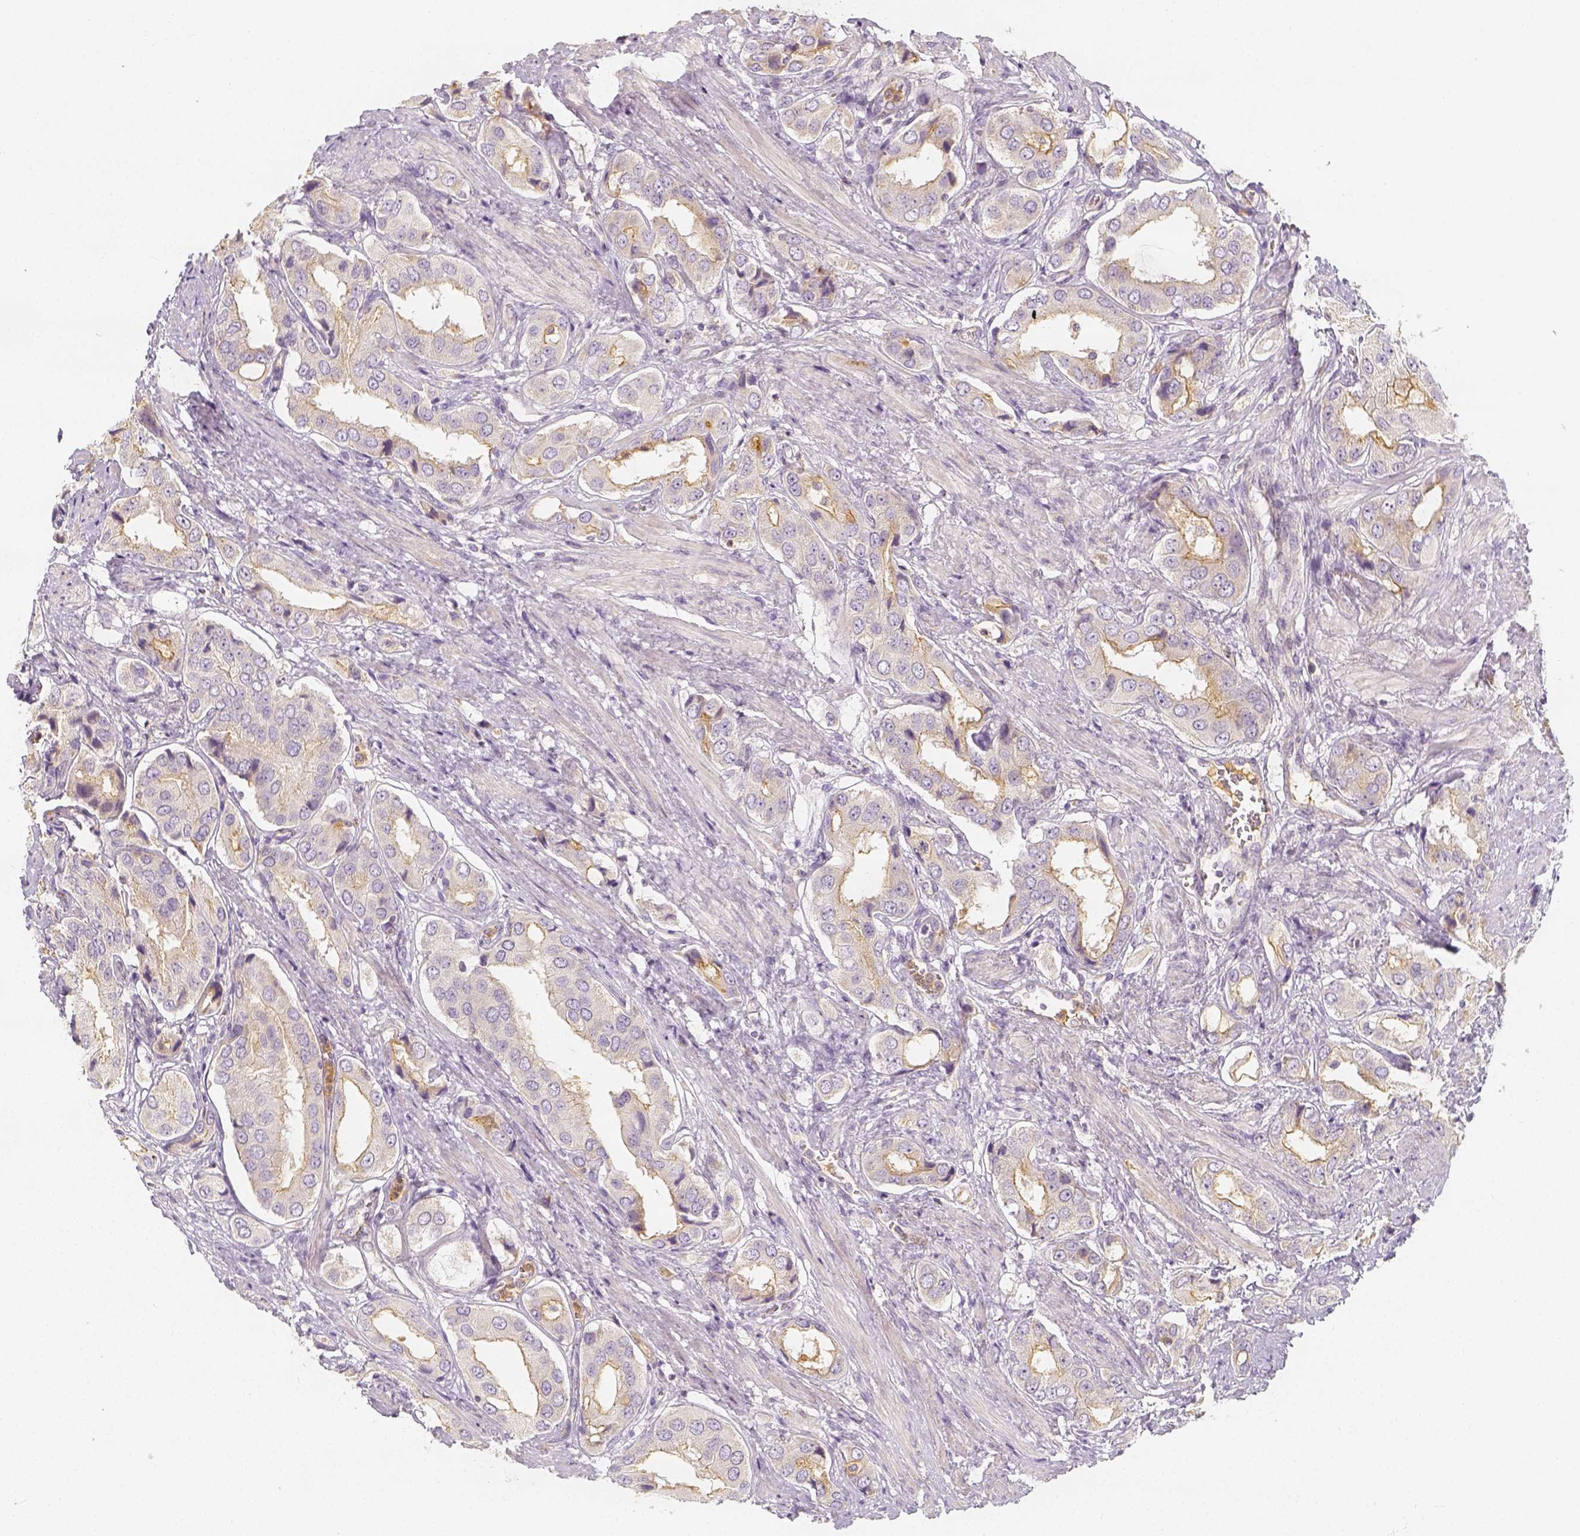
{"staining": {"intensity": "weak", "quantity": "<25%", "location": "cytoplasmic/membranous"}, "tissue": "prostate cancer", "cell_type": "Tumor cells", "image_type": "cancer", "snomed": [{"axis": "morphology", "description": "Adenocarcinoma, NOS"}, {"axis": "topography", "description": "Prostate"}], "caption": "DAB immunohistochemical staining of prostate cancer exhibits no significant expression in tumor cells. (Brightfield microscopy of DAB immunohistochemistry at high magnification).", "gene": "PTPRJ", "patient": {"sex": "male", "age": 63}}